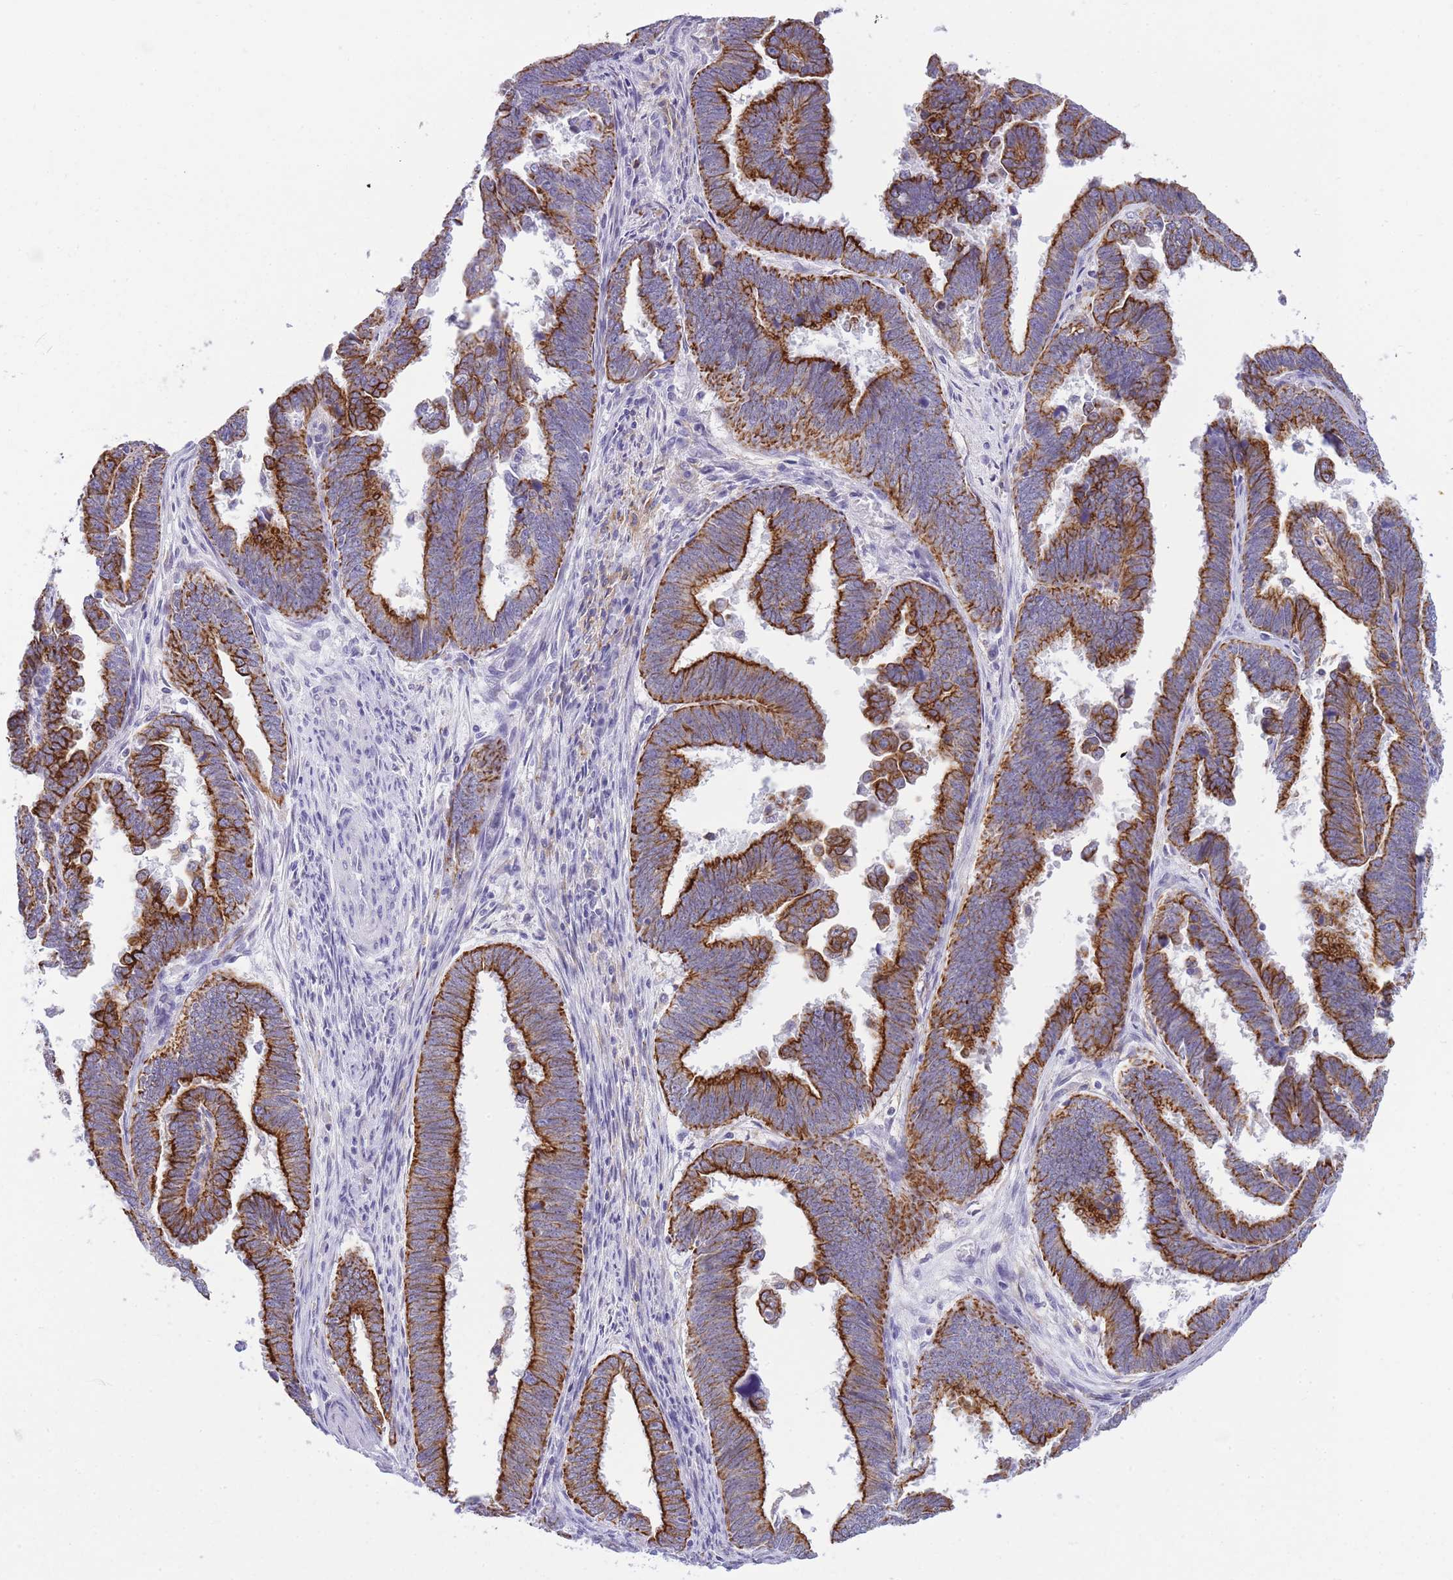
{"staining": {"intensity": "strong", "quantity": ">75%", "location": "cytoplasmic/membranous"}, "tissue": "endometrial cancer", "cell_type": "Tumor cells", "image_type": "cancer", "snomed": [{"axis": "morphology", "description": "Adenocarcinoma, NOS"}, {"axis": "topography", "description": "Endometrium"}], "caption": "The histopathology image reveals staining of endometrial adenocarcinoma, revealing strong cytoplasmic/membranous protein staining (brown color) within tumor cells.", "gene": "RADX", "patient": {"sex": "female", "age": 75}}